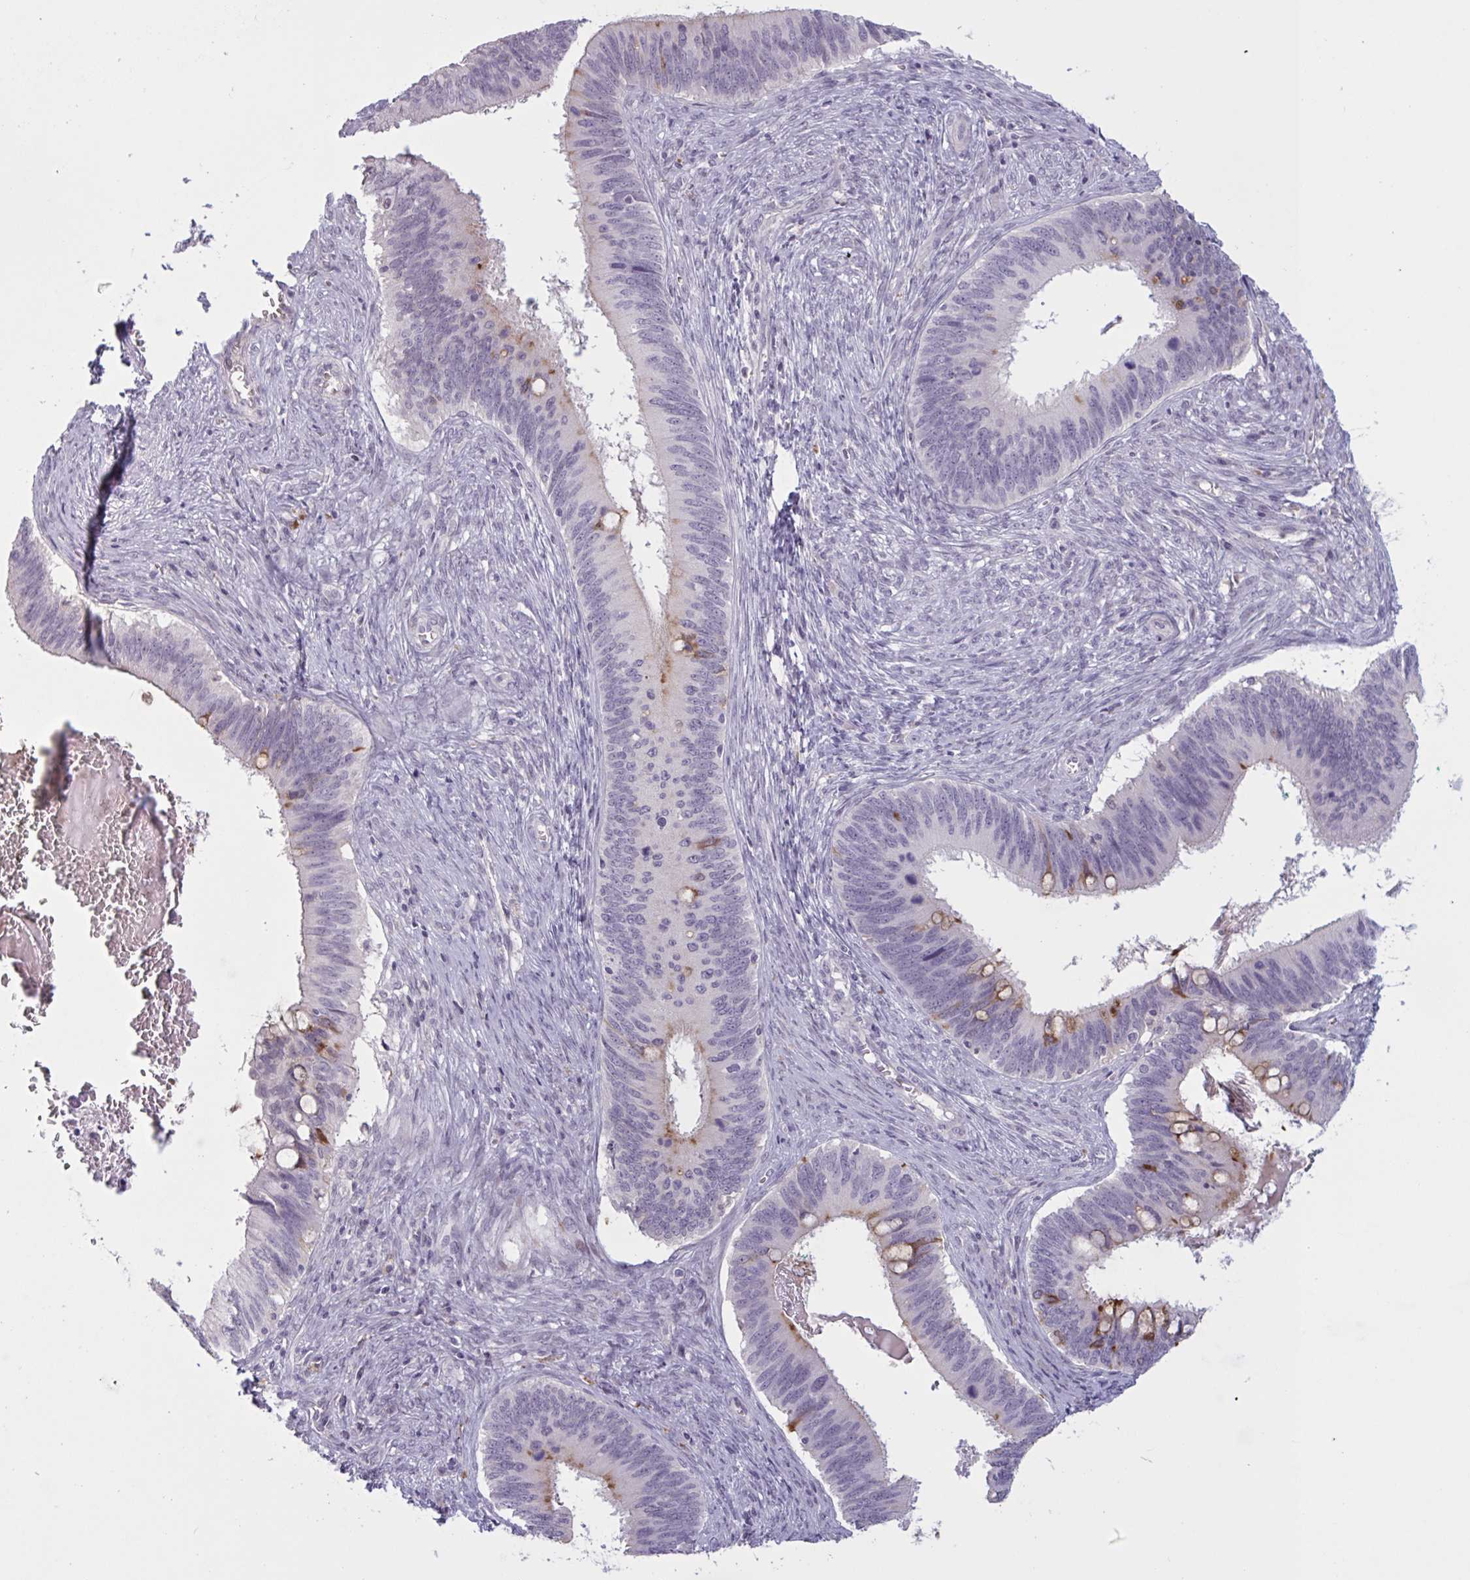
{"staining": {"intensity": "moderate", "quantity": "<25%", "location": "cytoplasmic/membranous"}, "tissue": "cervical cancer", "cell_type": "Tumor cells", "image_type": "cancer", "snomed": [{"axis": "morphology", "description": "Adenocarcinoma, NOS"}, {"axis": "topography", "description": "Cervix"}], "caption": "This is a histology image of immunohistochemistry (IHC) staining of cervical cancer, which shows moderate staining in the cytoplasmic/membranous of tumor cells.", "gene": "RFPL4B", "patient": {"sex": "female", "age": 42}}